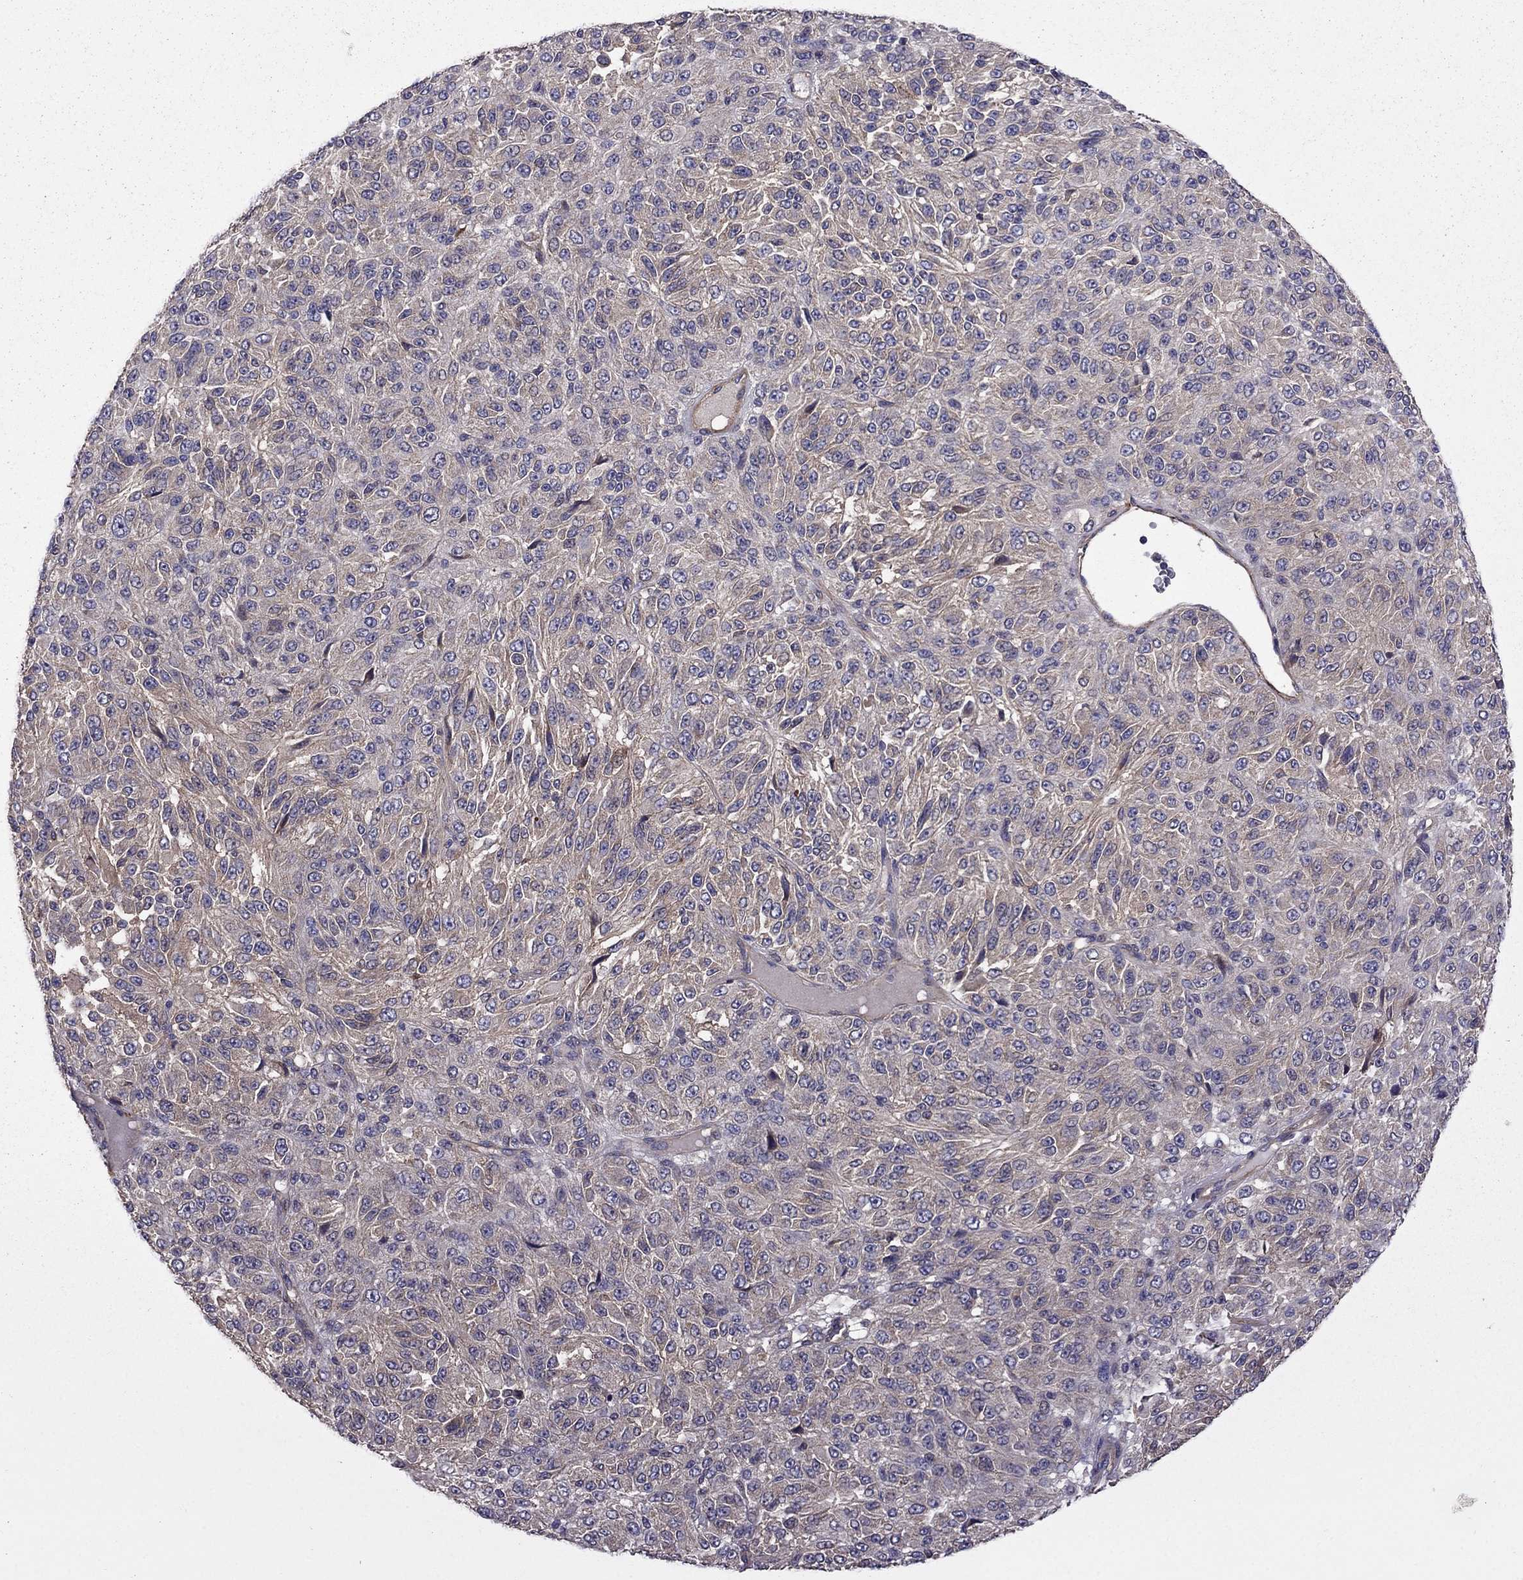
{"staining": {"intensity": "negative", "quantity": "none", "location": "none"}, "tissue": "melanoma", "cell_type": "Tumor cells", "image_type": "cancer", "snomed": [{"axis": "morphology", "description": "Malignant melanoma, Metastatic site"}, {"axis": "topography", "description": "Brain"}], "caption": "Malignant melanoma (metastatic site) stained for a protein using IHC shows no staining tumor cells.", "gene": "ITGB1", "patient": {"sex": "female", "age": 56}}